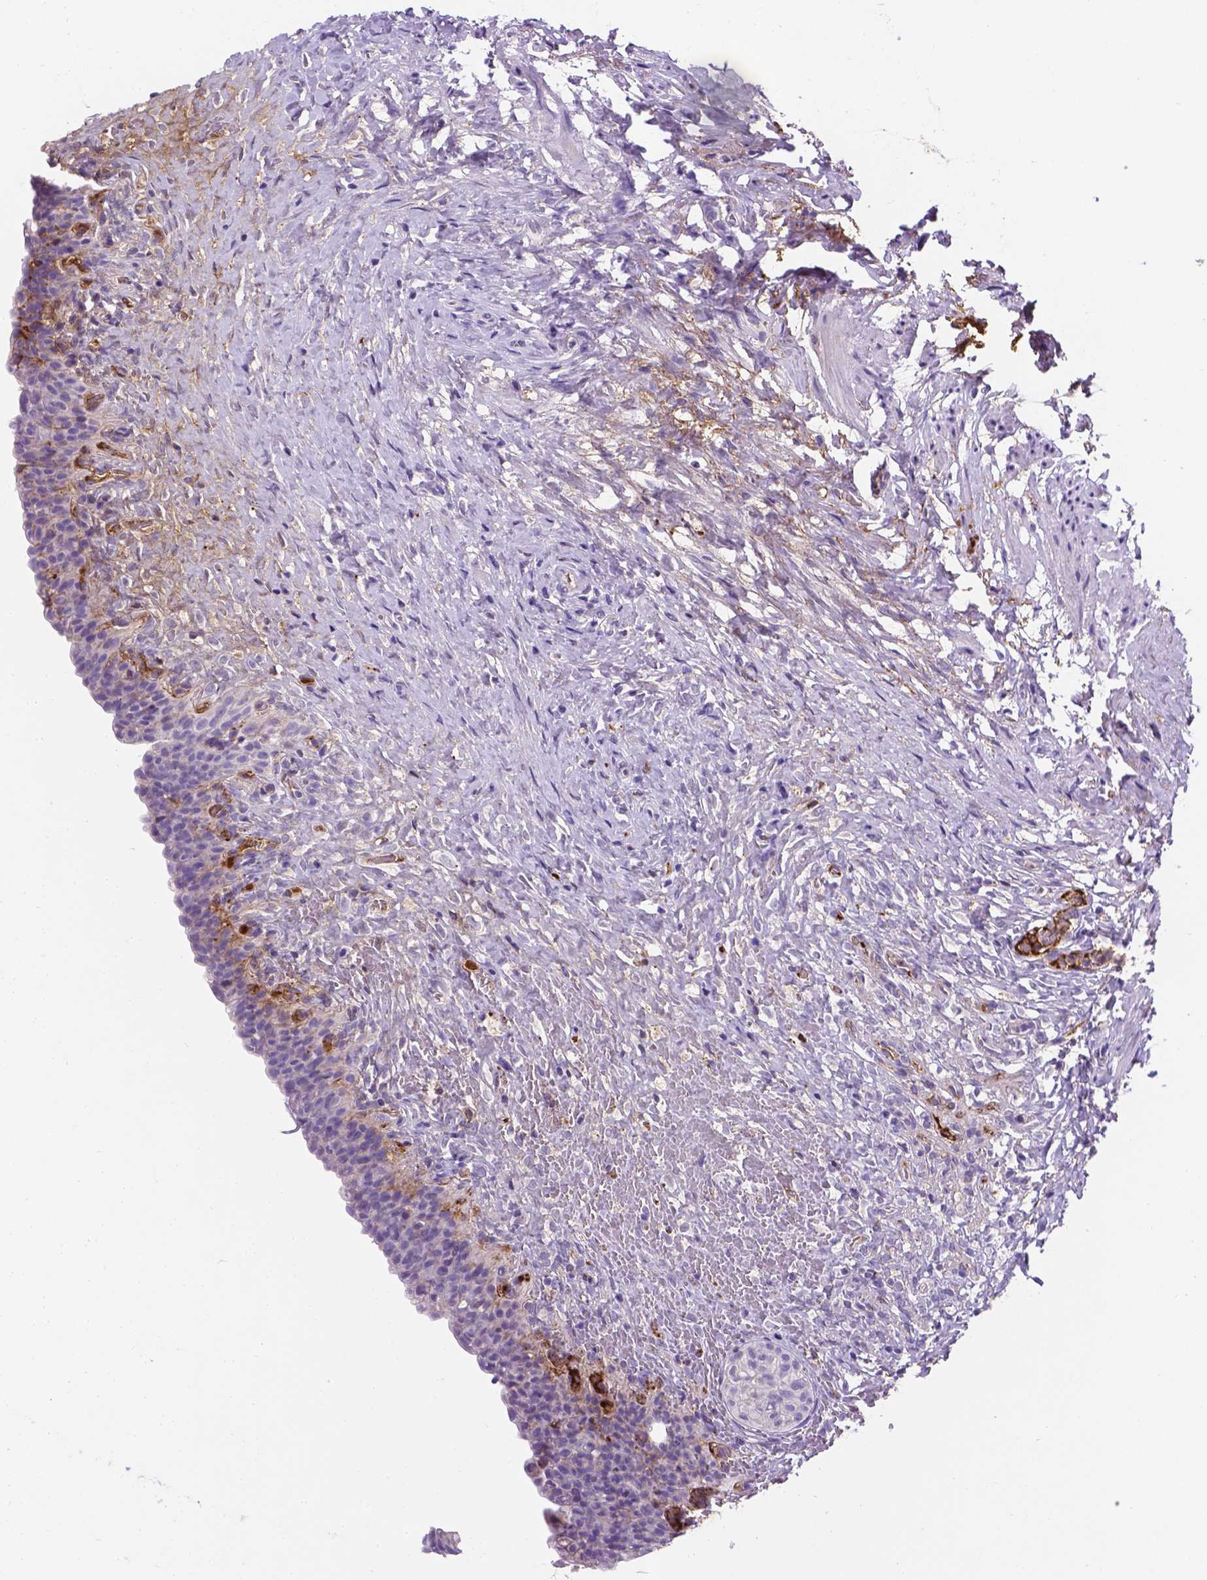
{"staining": {"intensity": "negative", "quantity": "none", "location": "none"}, "tissue": "urinary bladder", "cell_type": "Urothelial cells", "image_type": "normal", "snomed": [{"axis": "morphology", "description": "Normal tissue, NOS"}, {"axis": "topography", "description": "Urinary bladder"}, {"axis": "topography", "description": "Prostate"}], "caption": "Protein analysis of unremarkable urinary bladder demonstrates no significant expression in urothelial cells.", "gene": "APOE", "patient": {"sex": "male", "age": 76}}